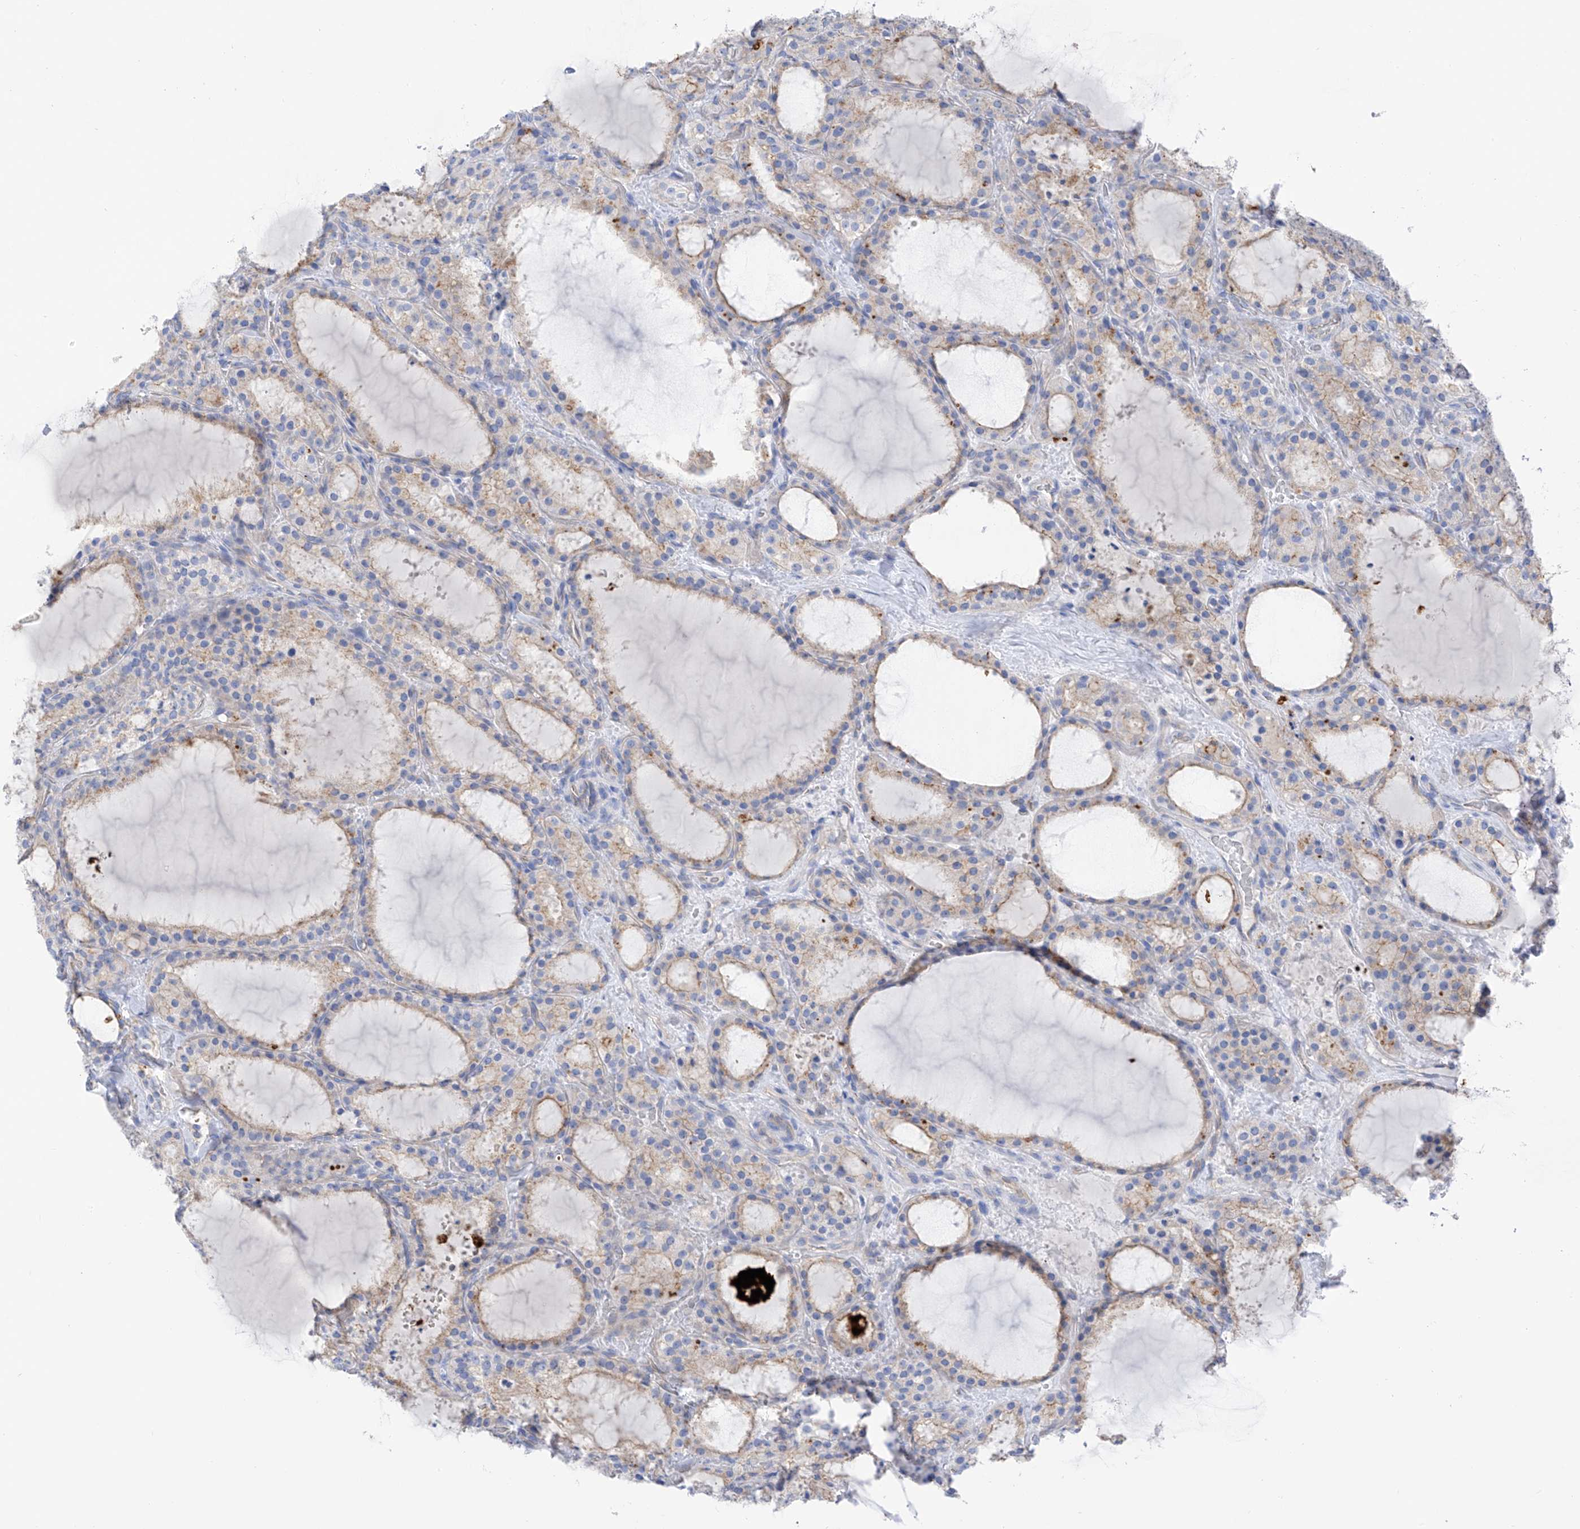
{"staining": {"intensity": "weak", "quantity": "25%-75%", "location": "cytoplasmic/membranous"}, "tissue": "thyroid cancer", "cell_type": "Tumor cells", "image_type": "cancer", "snomed": [{"axis": "morphology", "description": "Papillary adenocarcinoma, NOS"}, {"axis": "topography", "description": "Thyroid gland"}], "caption": "Thyroid papillary adenocarcinoma stained for a protein (brown) displays weak cytoplasmic/membranous positive staining in about 25%-75% of tumor cells.", "gene": "ITGA9", "patient": {"sex": "male", "age": 77}}